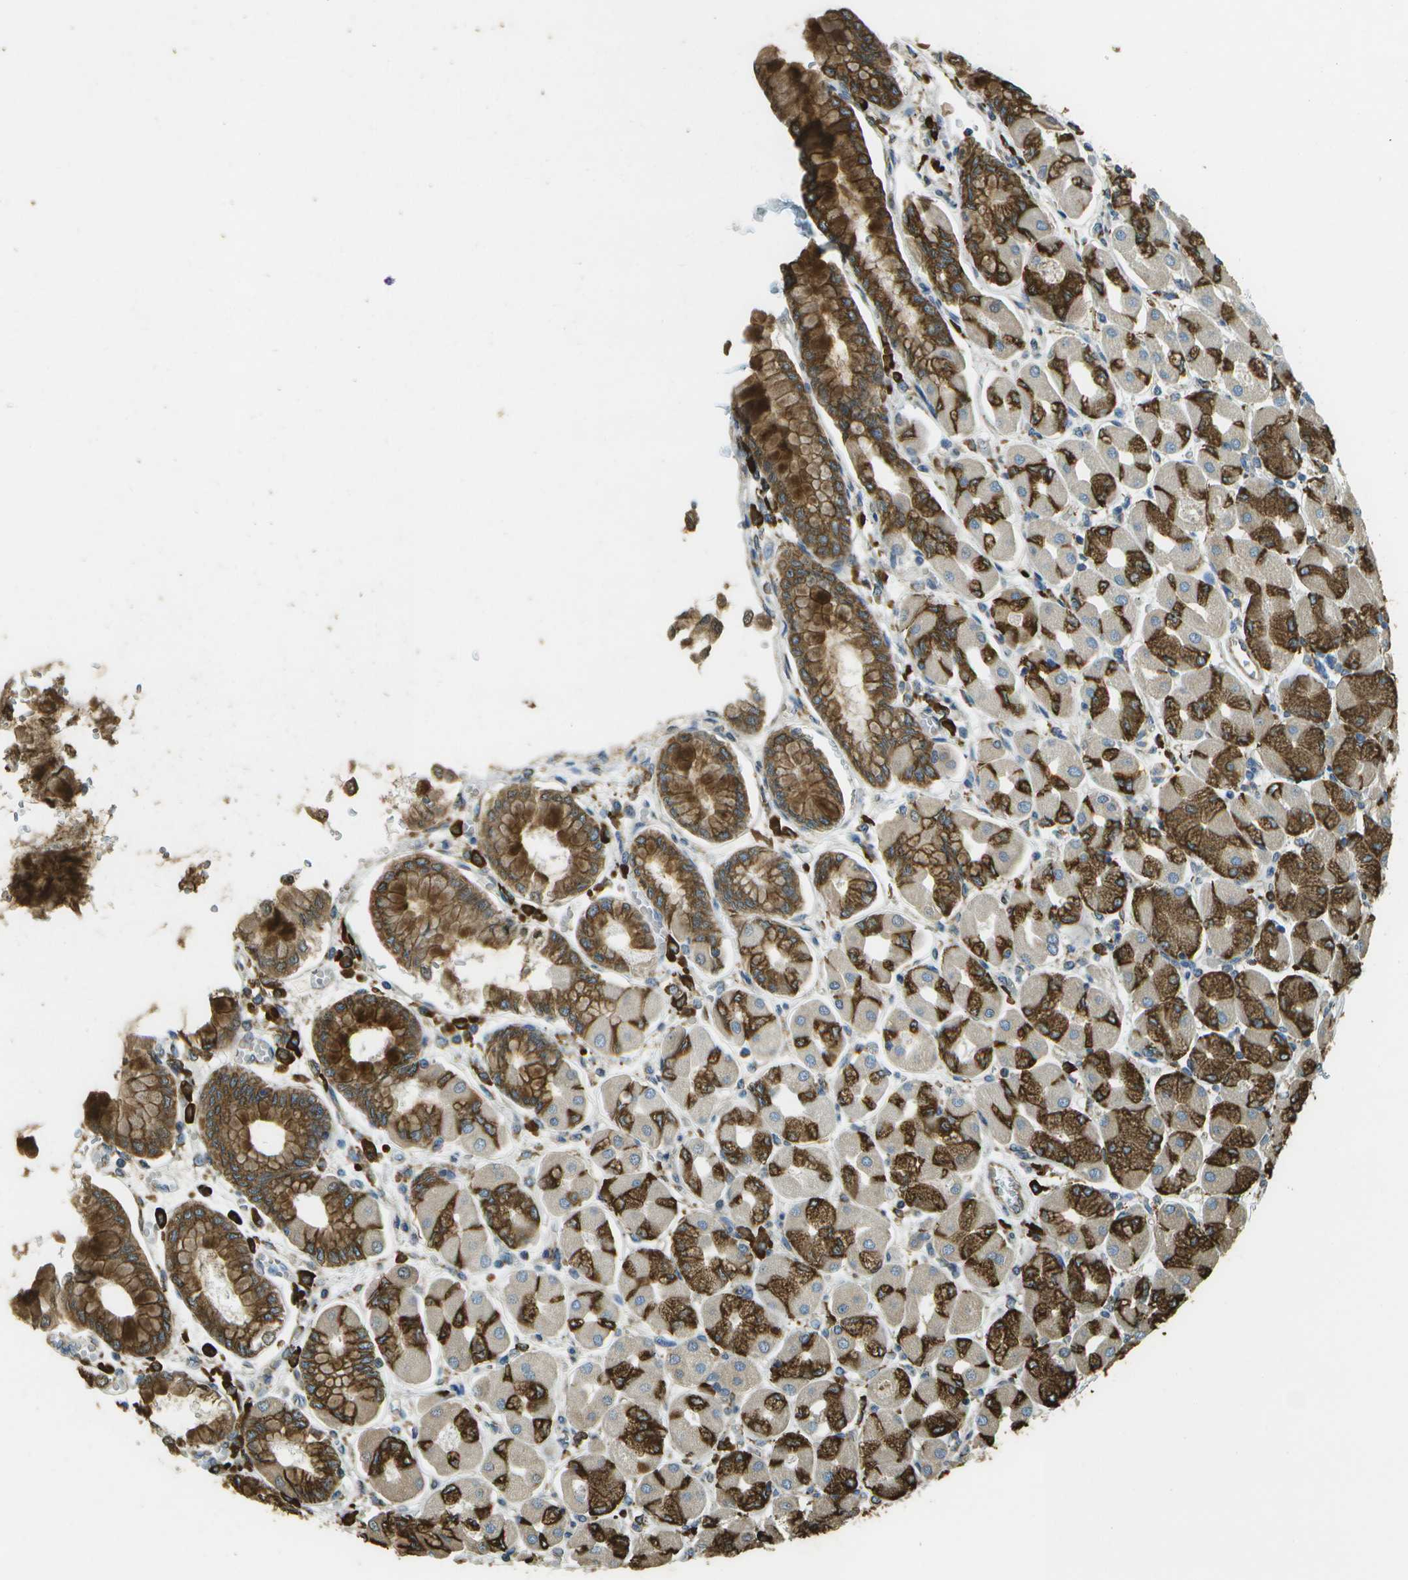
{"staining": {"intensity": "strong", "quantity": ">75%", "location": "cytoplasmic/membranous"}, "tissue": "stomach", "cell_type": "Glandular cells", "image_type": "normal", "snomed": [{"axis": "morphology", "description": "Normal tissue, NOS"}, {"axis": "topography", "description": "Stomach, upper"}], "caption": "DAB immunohistochemical staining of normal human stomach shows strong cytoplasmic/membranous protein positivity in approximately >75% of glandular cells.", "gene": "PDIA4", "patient": {"sex": "female", "age": 56}}